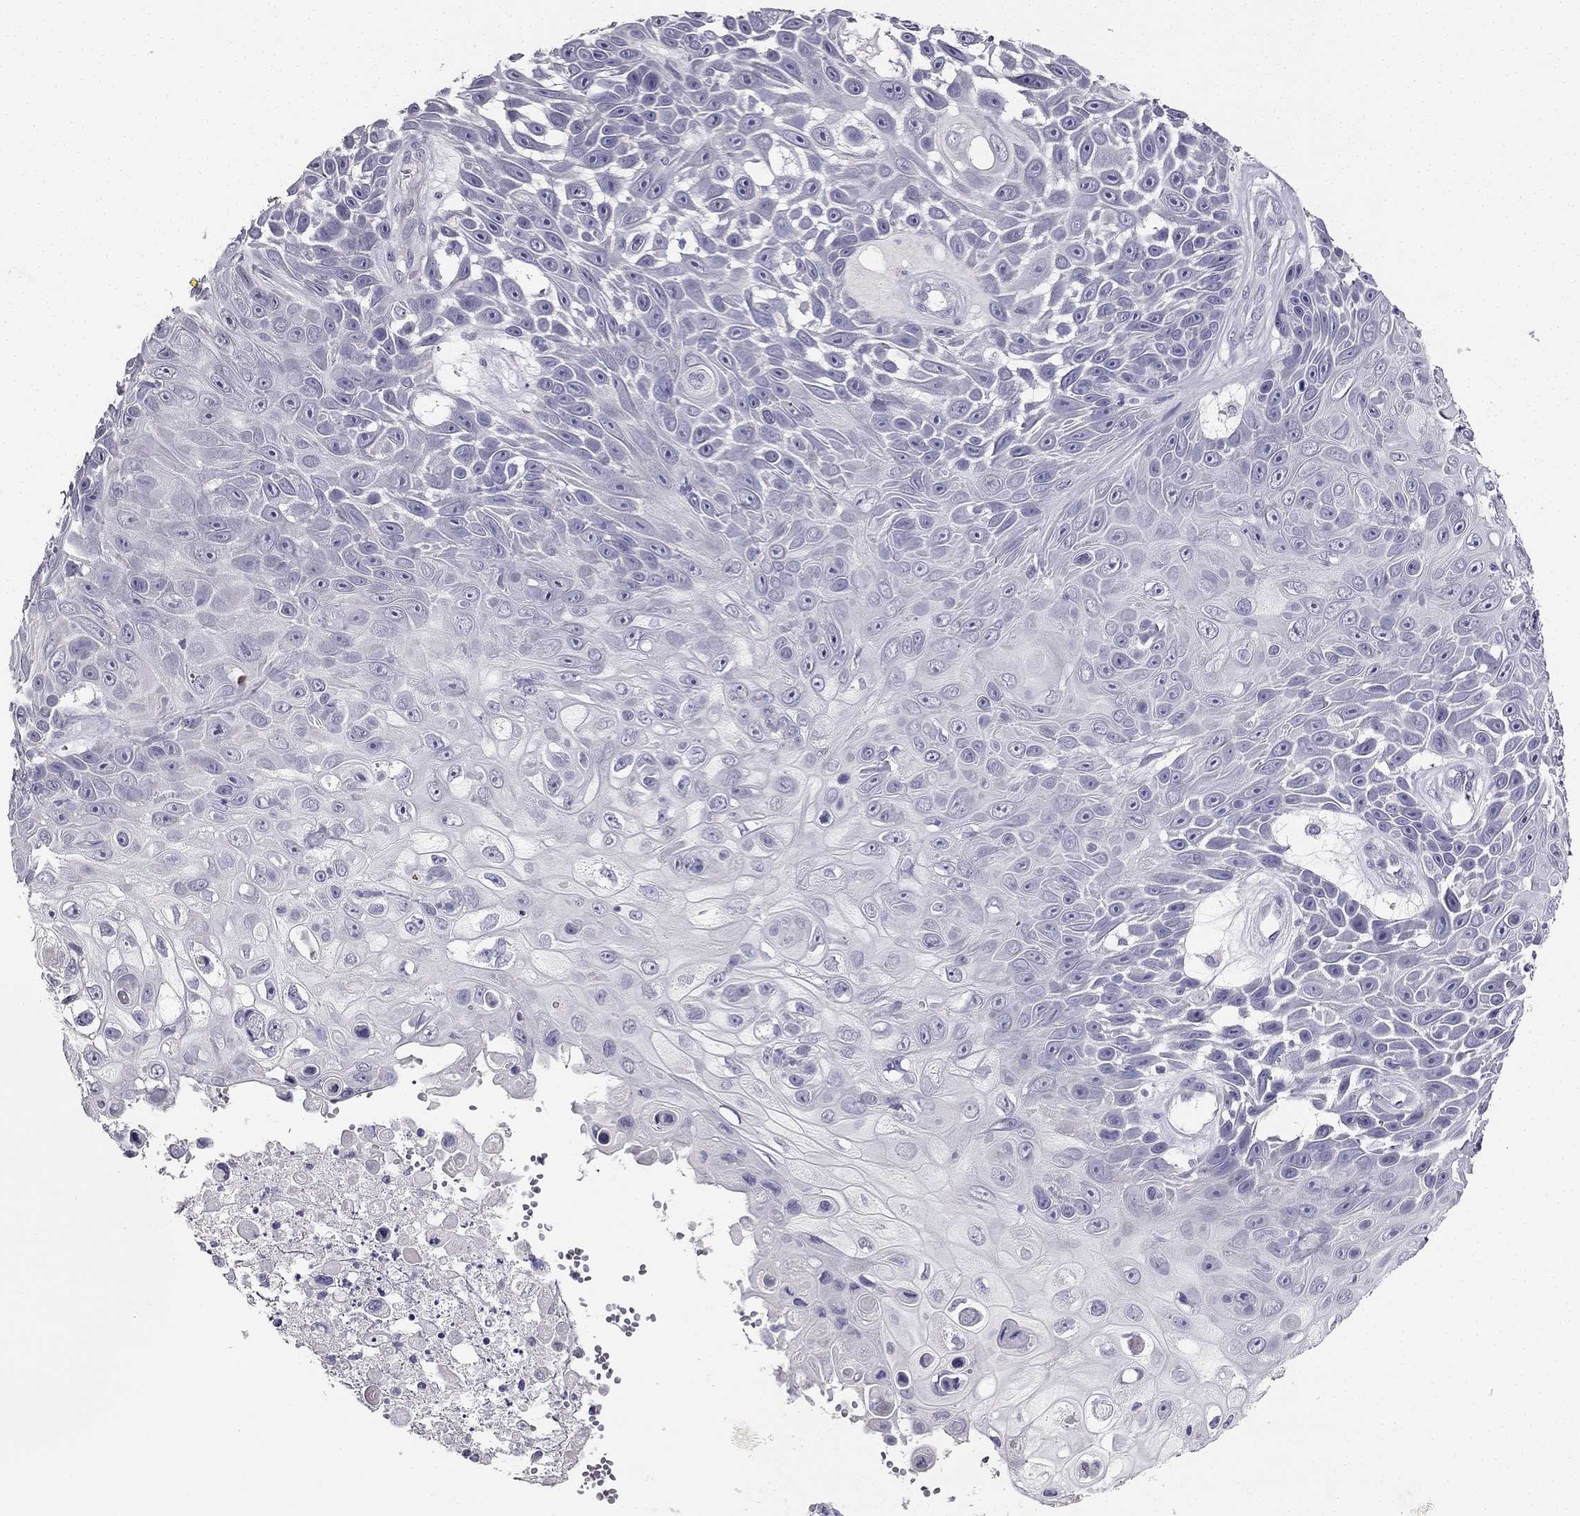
{"staining": {"intensity": "negative", "quantity": "none", "location": "none"}, "tissue": "skin cancer", "cell_type": "Tumor cells", "image_type": "cancer", "snomed": [{"axis": "morphology", "description": "Squamous cell carcinoma, NOS"}, {"axis": "topography", "description": "Skin"}], "caption": "Immunohistochemistry (IHC) micrograph of neoplastic tissue: skin cancer stained with DAB (3,3'-diaminobenzidine) demonstrates no significant protein positivity in tumor cells.", "gene": "CALB2", "patient": {"sex": "male", "age": 82}}